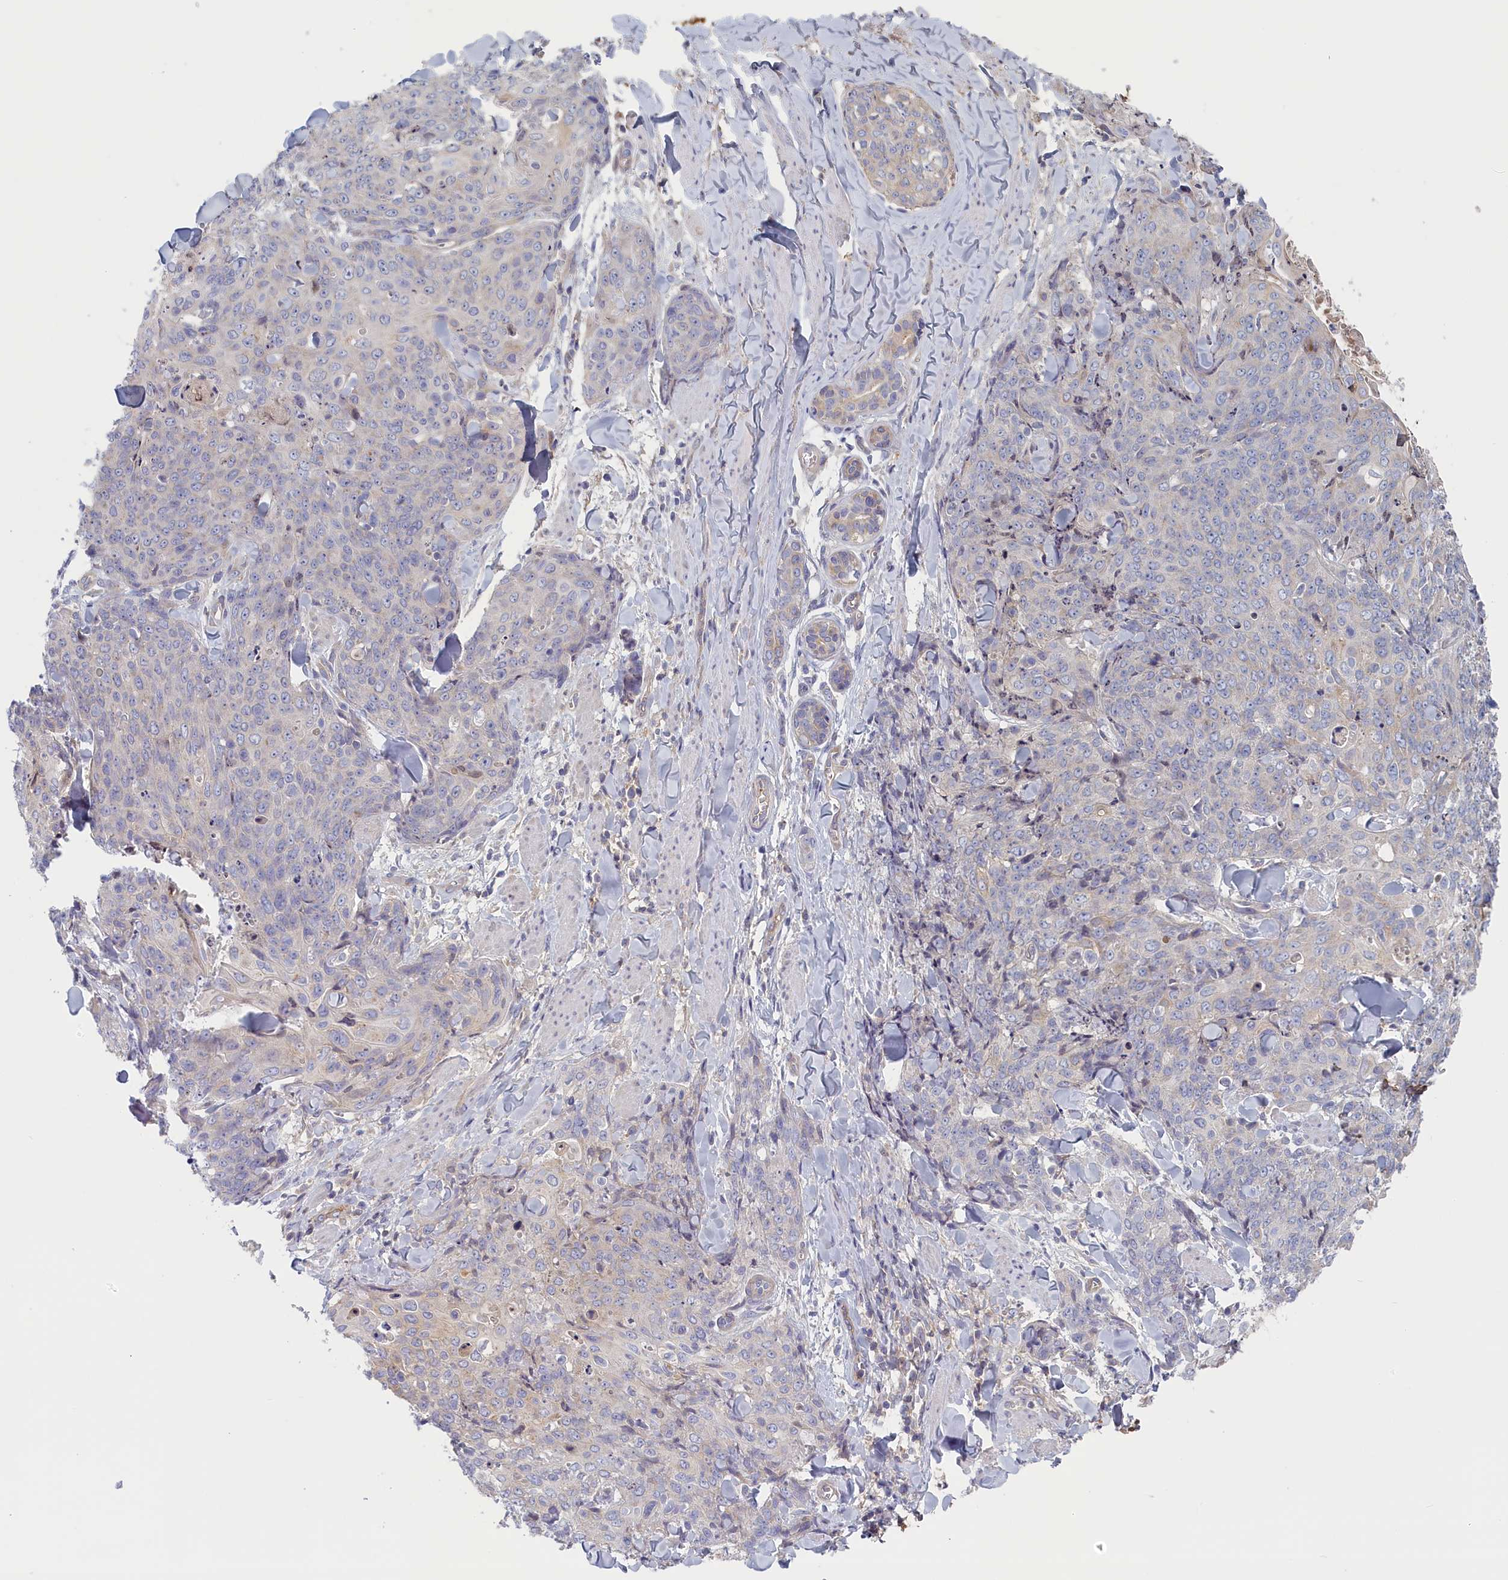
{"staining": {"intensity": "negative", "quantity": "none", "location": "none"}, "tissue": "skin cancer", "cell_type": "Tumor cells", "image_type": "cancer", "snomed": [{"axis": "morphology", "description": "Squamous cell carcinoma, NOS"}, {"axis": "topography", "description": "Skin"}, {"axis": "topography", "description": "Vulva"}], "caption": "DAB immunohistochemical staining of skin cancer demonstrates no significant expression in tumor cells.", "gene": "STX16", "patient": {"sex": "female", "age": 85}}